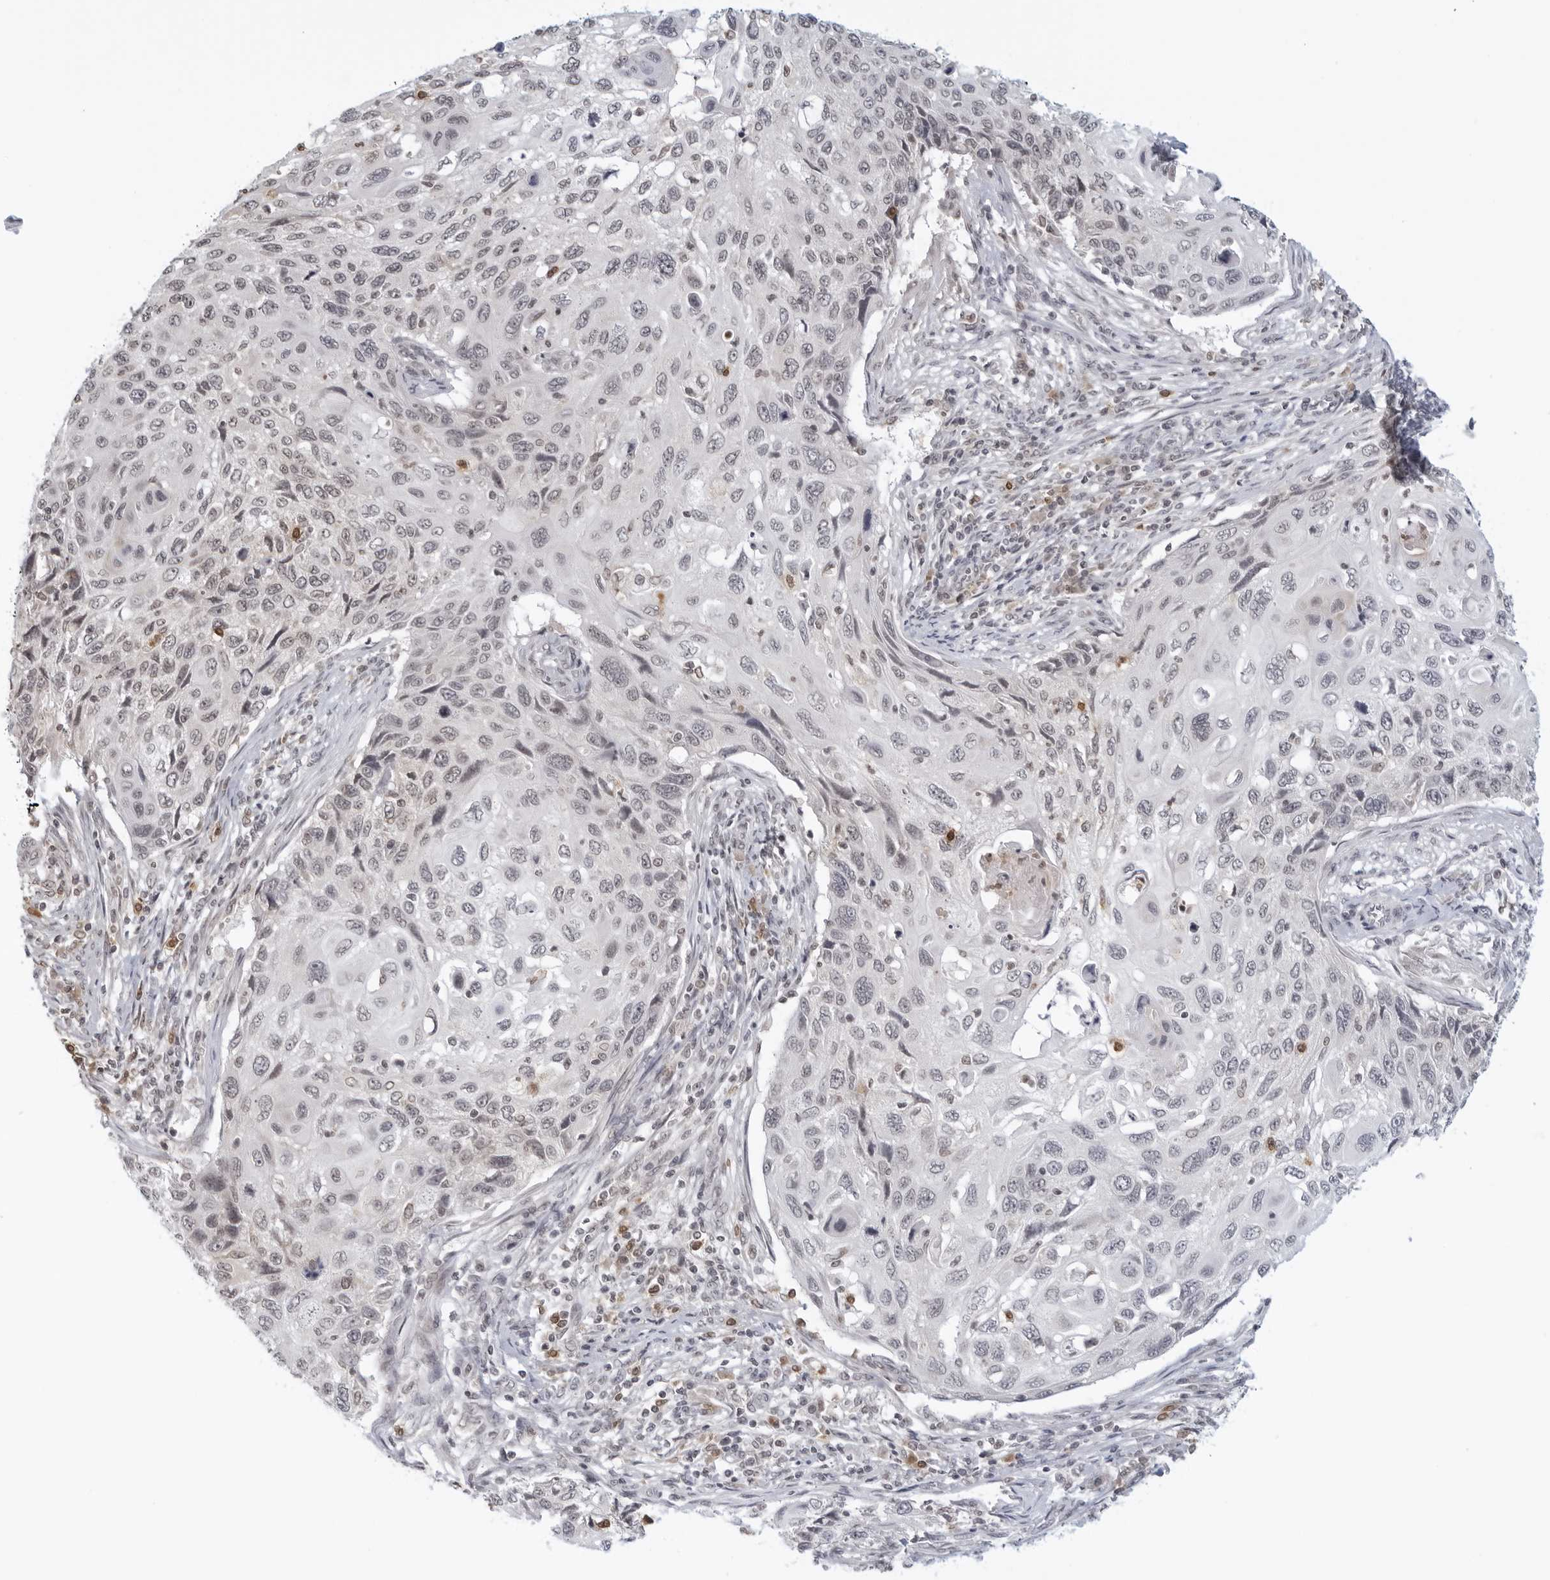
{"staining": {"intensity": "negative", "quantity": "none", "location": "none"}, "tissue": "cervical cancer", "cell_type": "Tumor cells", "image_type": "cancer", "snomed": [{"axis": "morphology", "description": "Squamous cell carcinoma, NOS"}, {"axis": "topography", "description": "Cervix"}], "caption": "Immunohistochemistry photomicrograph of neoplastic tissue: human cervical squamous cell carcinoma stained with DAB (3,3'-diaminobenzidine) reveals no significant protein positivity in tumor cells.", "gene": "RAB11FIP3", "patient": {"sex": "female", "age": 70}}